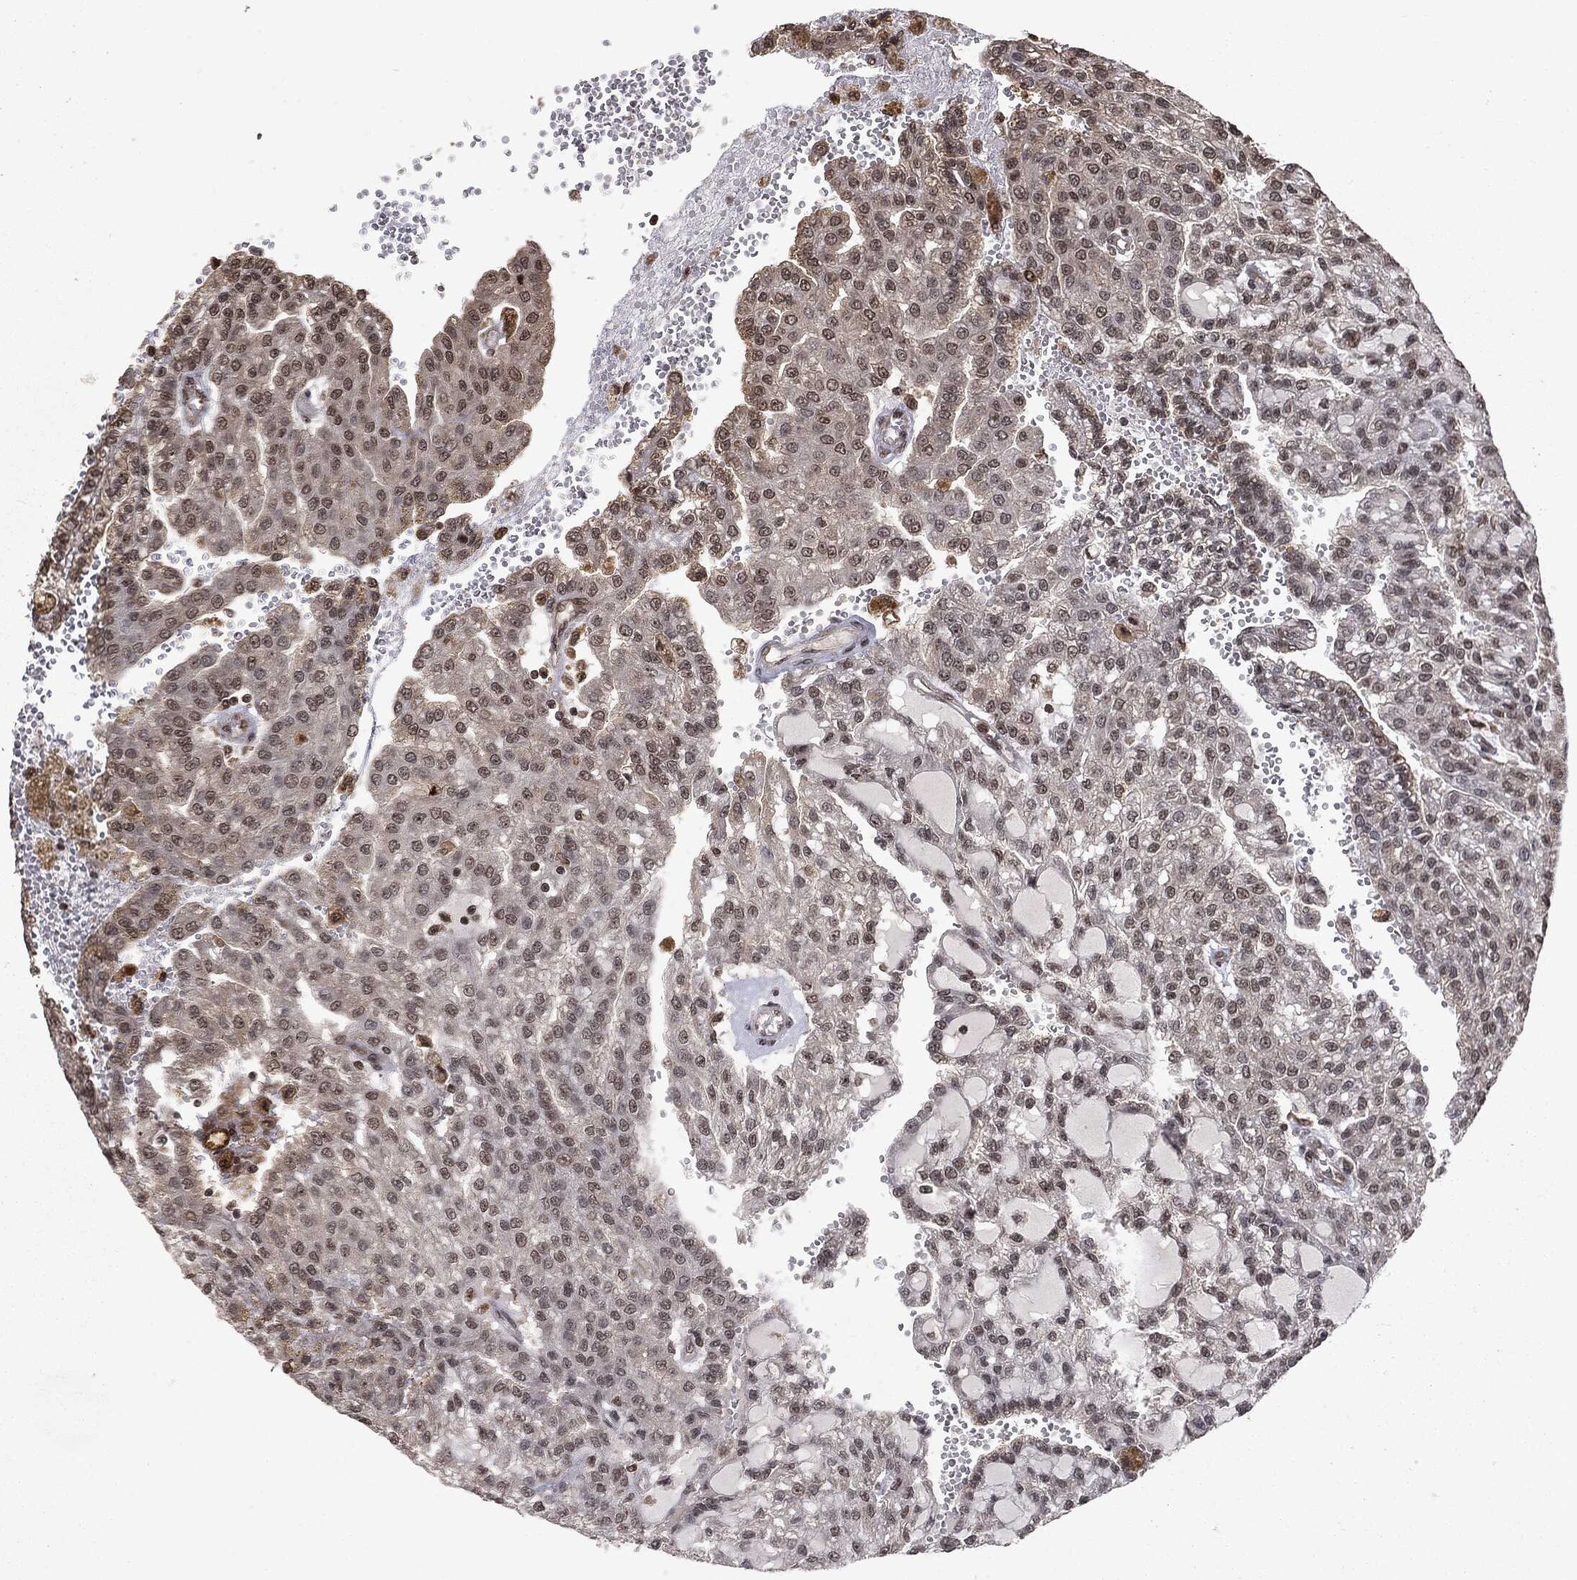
{"staining": {"intensity": "weak", "quantity": ">75%", "location": "cytoplasmic/membranous"}, "tissue": "renal cancer", "cell_type": "Tumor cells", "image_type": "cancer", "snomed": [{"axis": "morphology", "description": "Adenocarcinoma, NOS"}, {"axis": "topography", "description": "Kidney"}], "caption": "Immunohistochemistry image of human renal adenocarcinoma stained for a protein (brown), which exhibits low levels of weak cytoplasmic/membranous positivity in approximately >75% of tumor cells.", "gene": "CTDP1", "patient": {"sex": "male", "age": 63}}